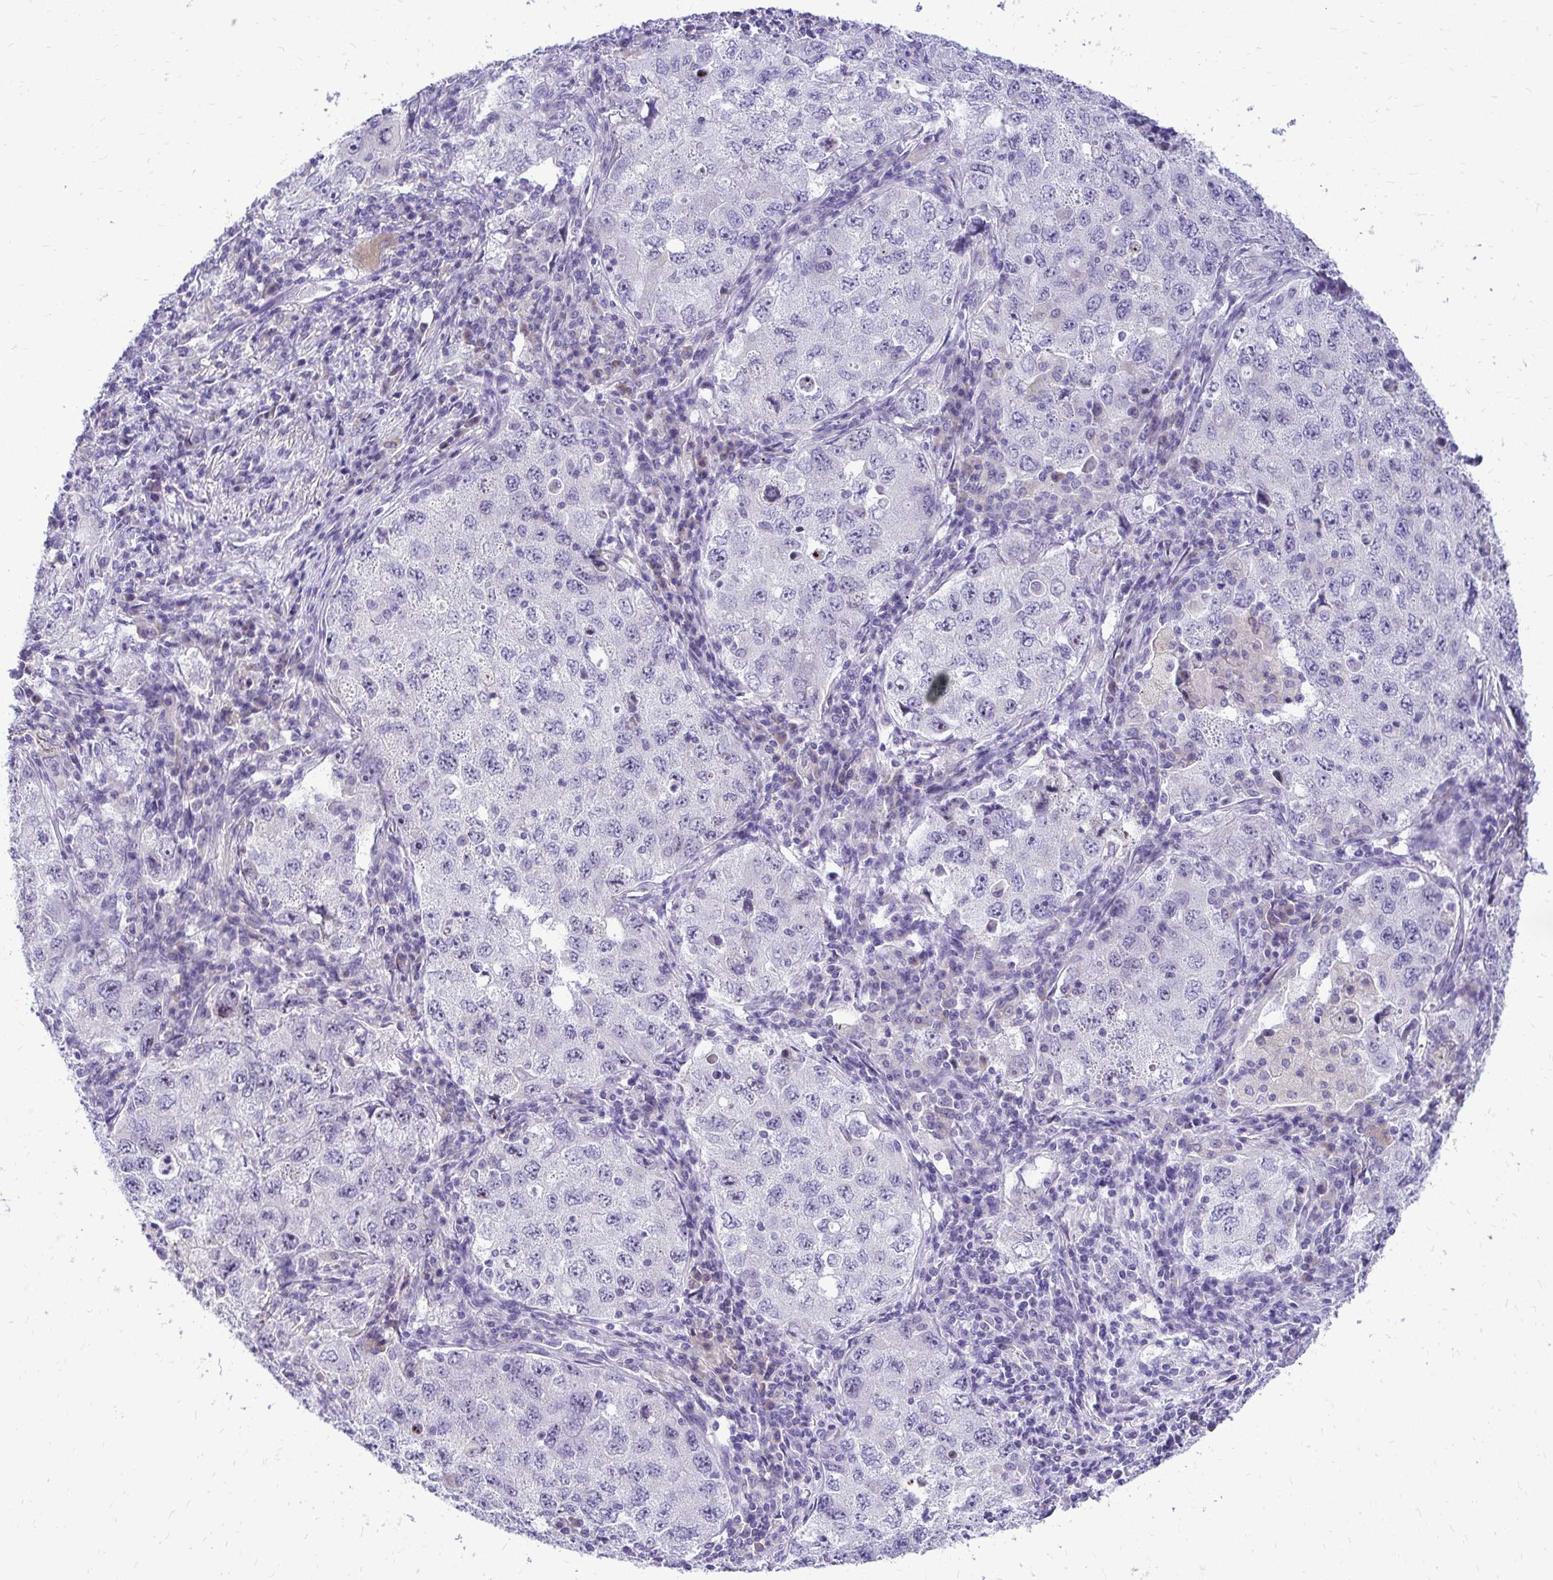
{"staining": {"intensity": "negative", "quantity": "none", "location": "none"}, "tissue": "lung cancer", "cell_type": "Tumor cells", "image_type": "cancer", "snomed": [{"axis": "morphology", "description": "Adenocarcinoma, NOS"}, {"axis": "topography", "description": "Lung"}], "caption": "High power microscopy histopathology image of an immunohistochemistry (IHC) photomicrograph of lung cancer (adenocarcinoma), revealing no significant expression in tumor cells.", "gene": "NIFK", "patient": {"sex": "female", "age": 57}}